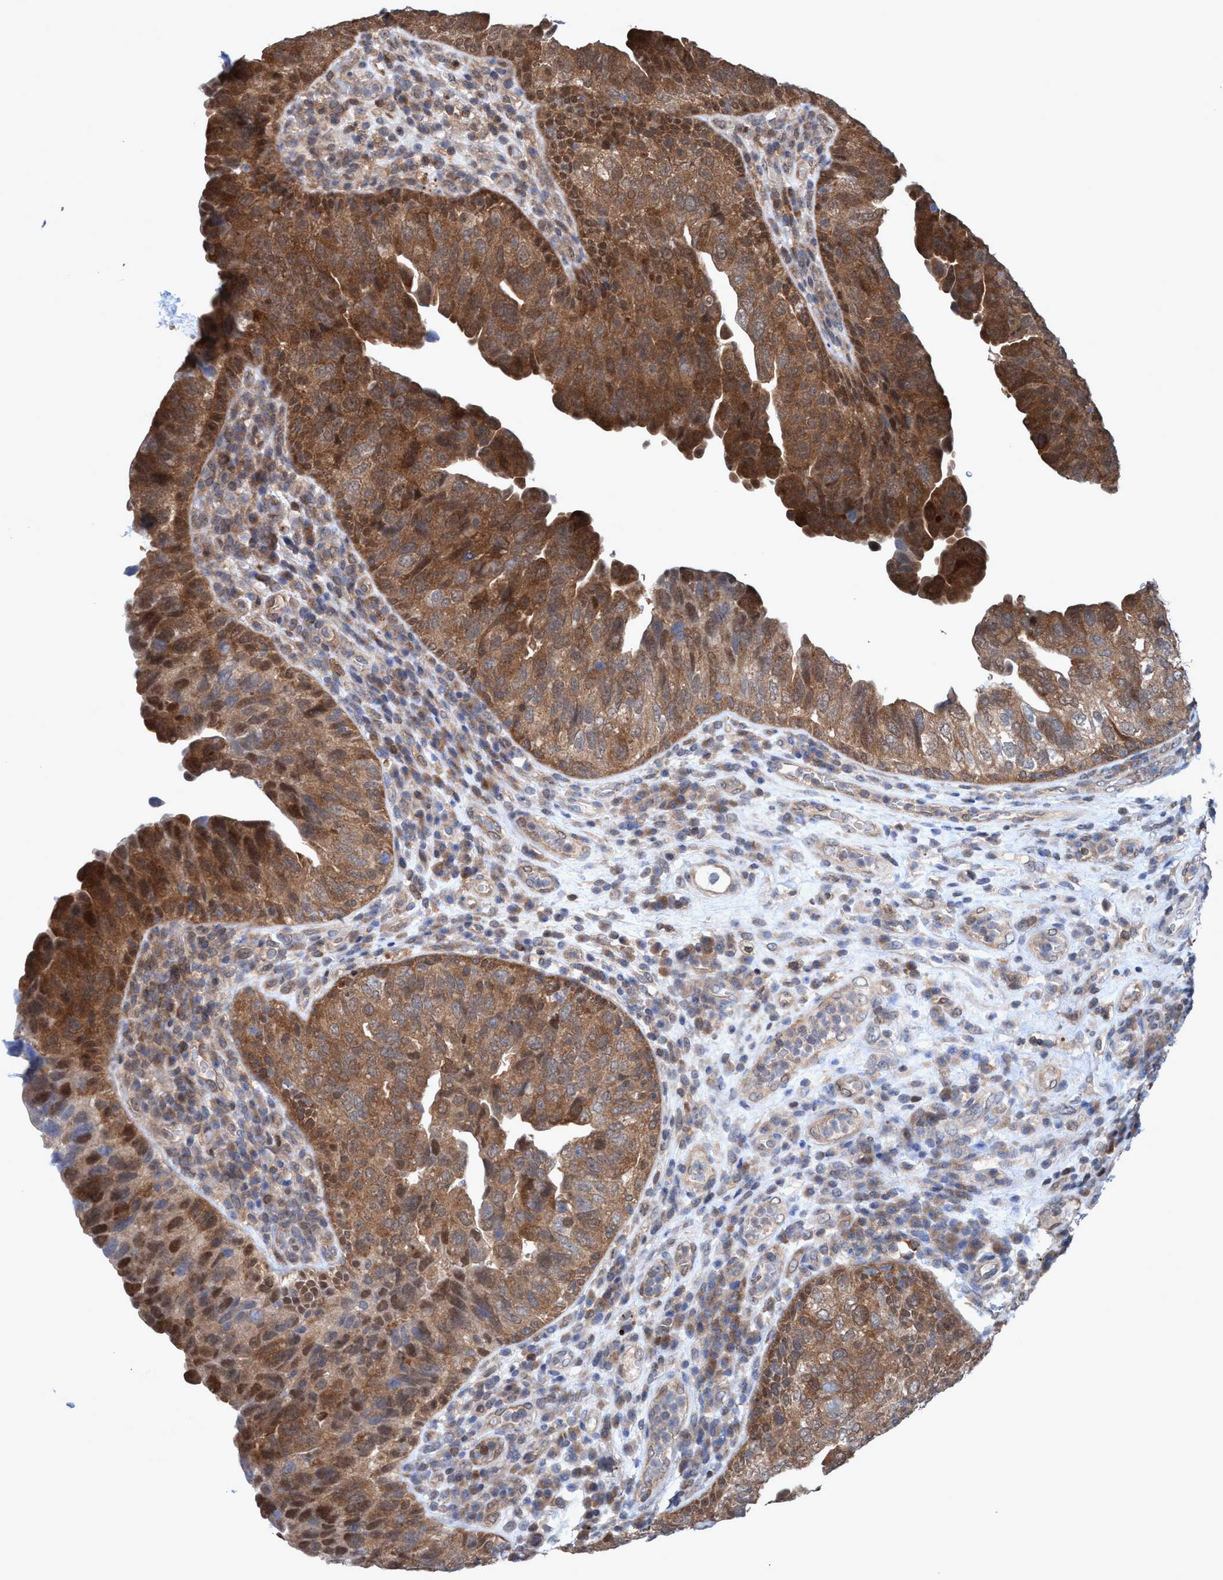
{"staining": {"intensity": "moderate", "quantity": ">75%", "location": "cytoplasmic/membranous"}, "tissue": "urothelial cancer", "cell_type": "Tumor cells", "image_type": "cancer", "snomed": [{"axis": "morphology", "description": "Urothelial carcinoma, High grade"}, {"axis": "topography", "description": "Urinary bladder"}], "caption": "Urothelial cancer tissue reveals moderate cytoplasmic/membranous positivity in approximately >75% of tumor cells, visualized by immunohistochemistry.", "gene": "GLOD4", "patient": {"sex": "female", "age": 82}}